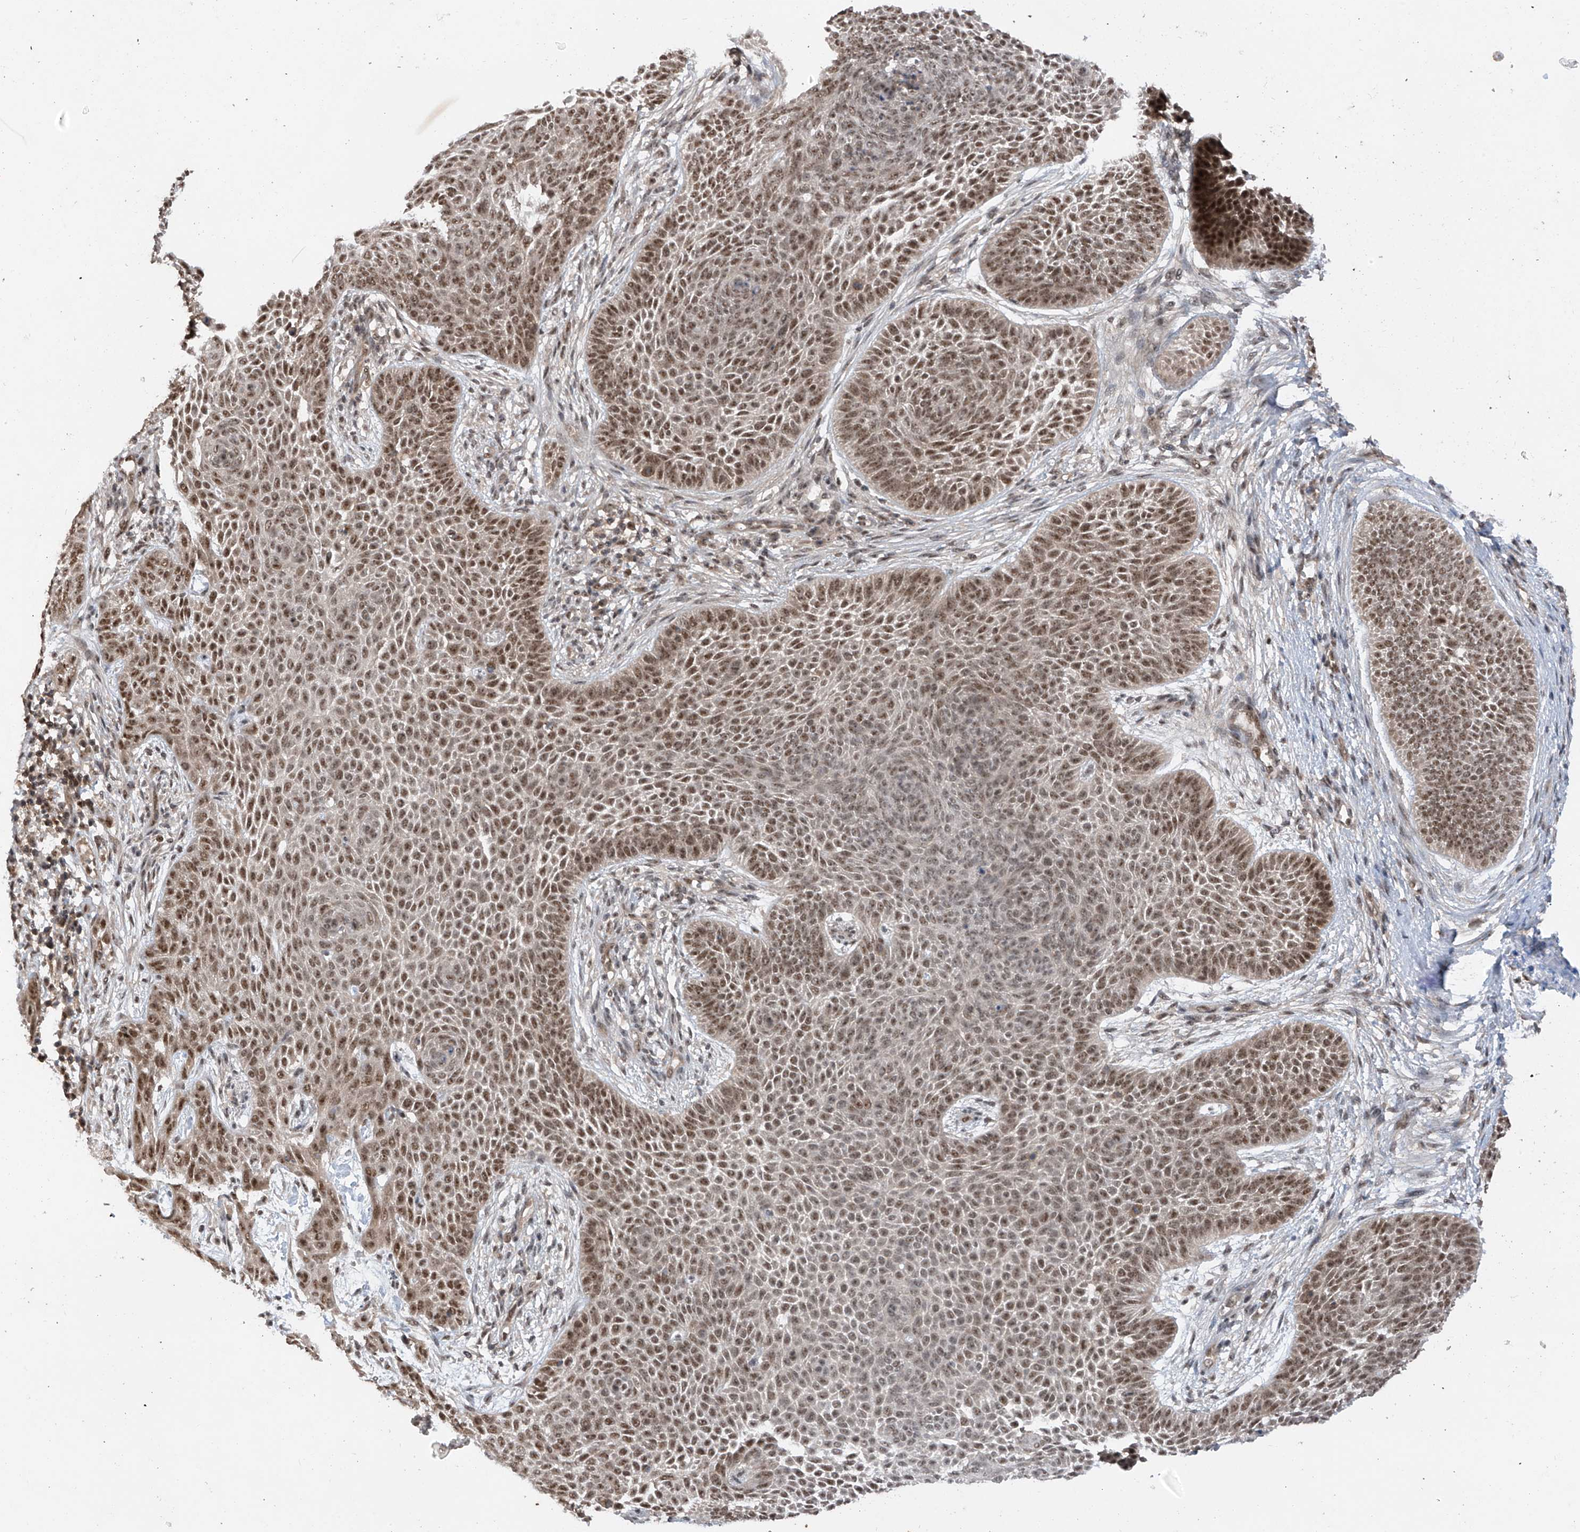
{"staining": {"intensity": "moderate", "quantity": ">75%", "location": "nuclear"}, "tissue": "skin cancer", "cell_type": "Tumor cells", "image_type": "cancer", "snomed": [{"axis": "morphology", "description": "Basal cell carcinoma"}, {"axis": "topography", "description": "Skin"}], "caption": "Immunohistochemical staining of human skin basal cell carcinoma demonstrates medium levels of moderate nuclear expression in about >75% of tumor cells.", "gene": "RPAIN", "patient": {"sex": "male", "age": 85}}